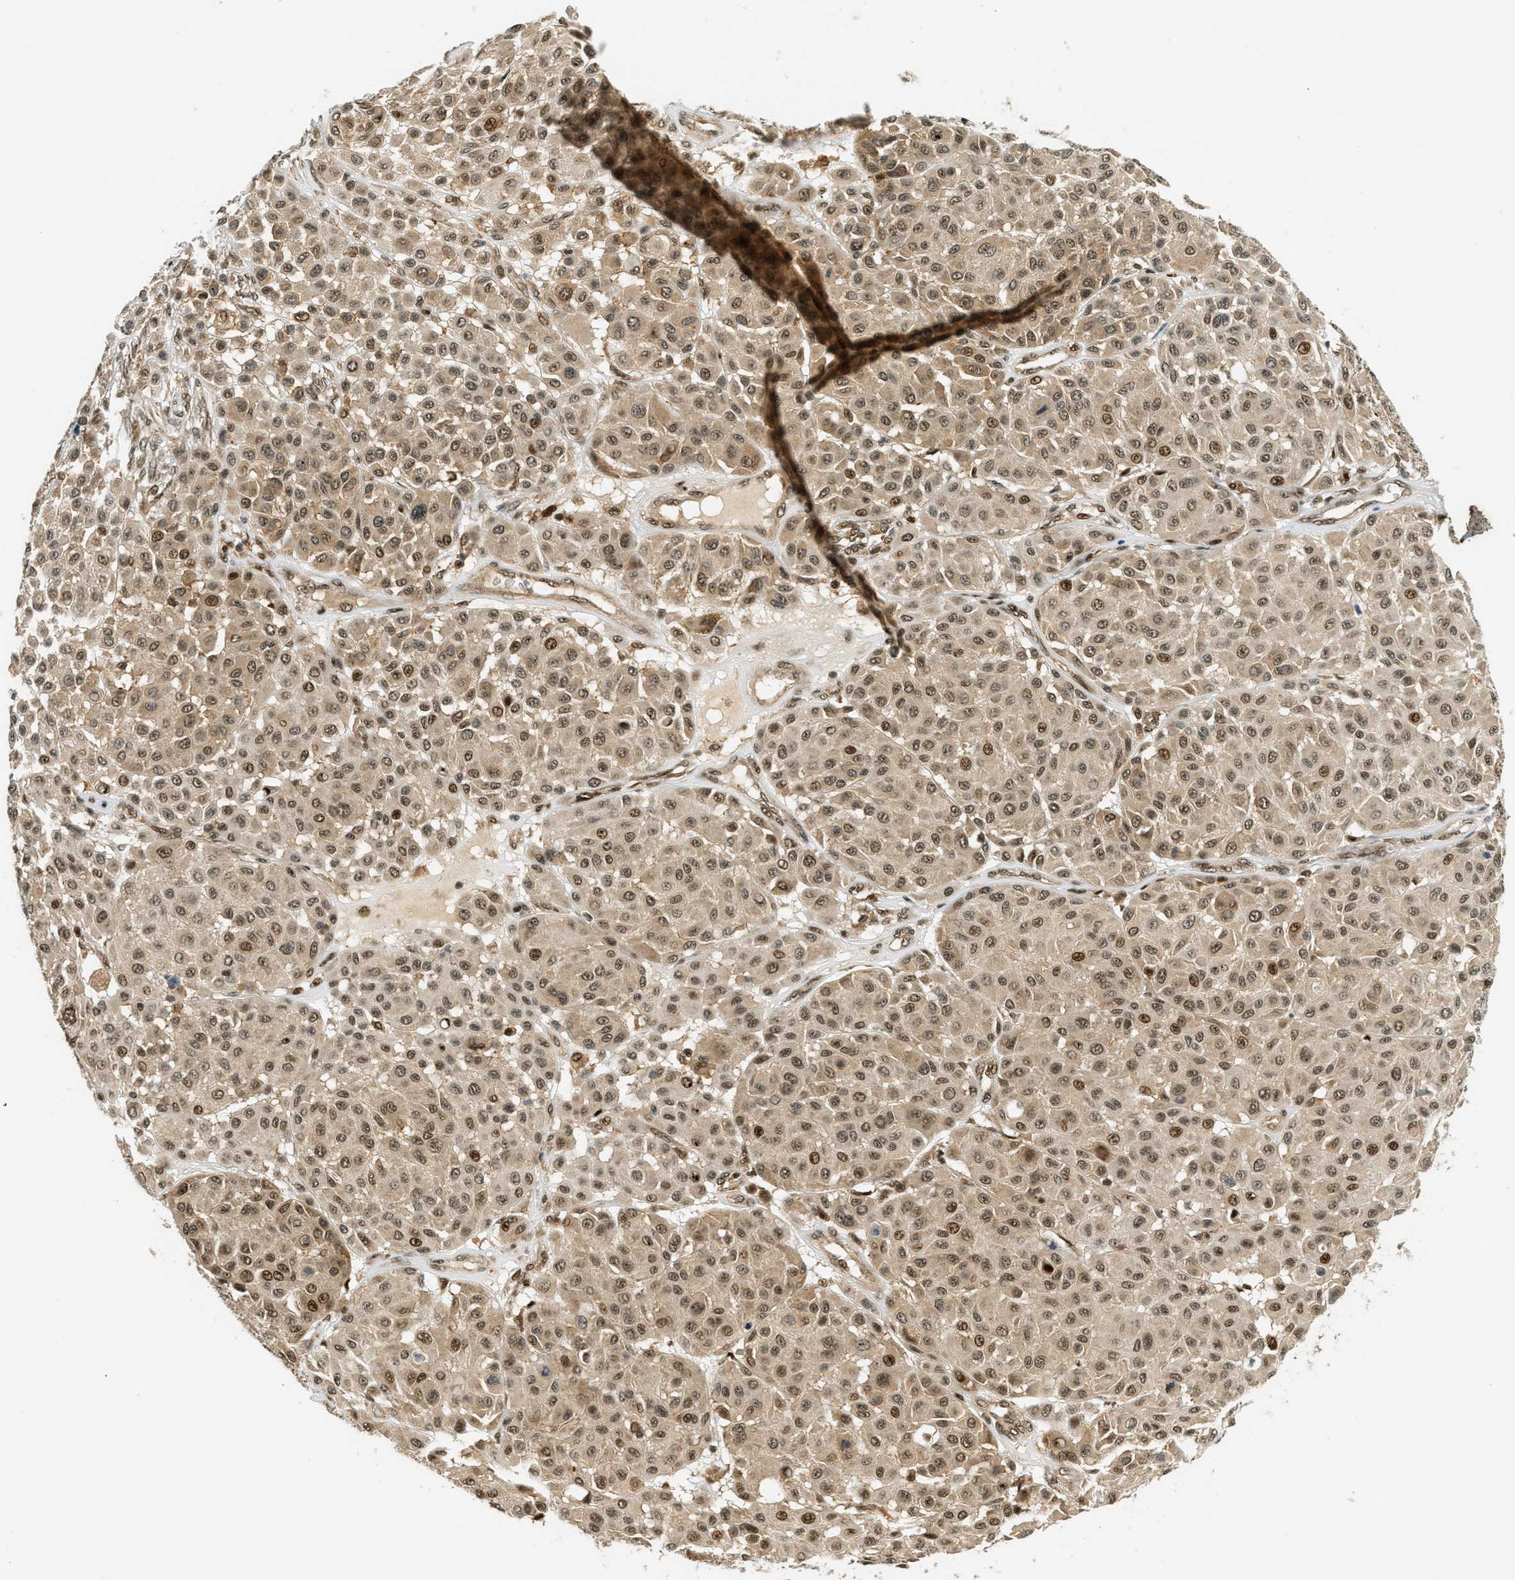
{"staining": {"intensity": "moderate", "quantity": ">75%", "location": "cytoplasmic/membranous,nuclear"}, "tissue": "melanoma", "cell_type": "Tumor cells", "image_type": "cancer", "snomed": [{"axis": "morphology", "description": "Malignant melanoma, Metastatic site"}, {"axis": "topography", "description": "Soft tissue"}], "caption": "Immunohistochemical staining of human malignant melanoma (metastatic site) demonstrates moderate cytoplasmic/membranous and nuclear protein staining in approximately >75% of tumor cells. (DAB IHC with brightfield microscopy, high magnification).", "gene": "FOXM1", "patient": {"sex": "male", "age": 41}}